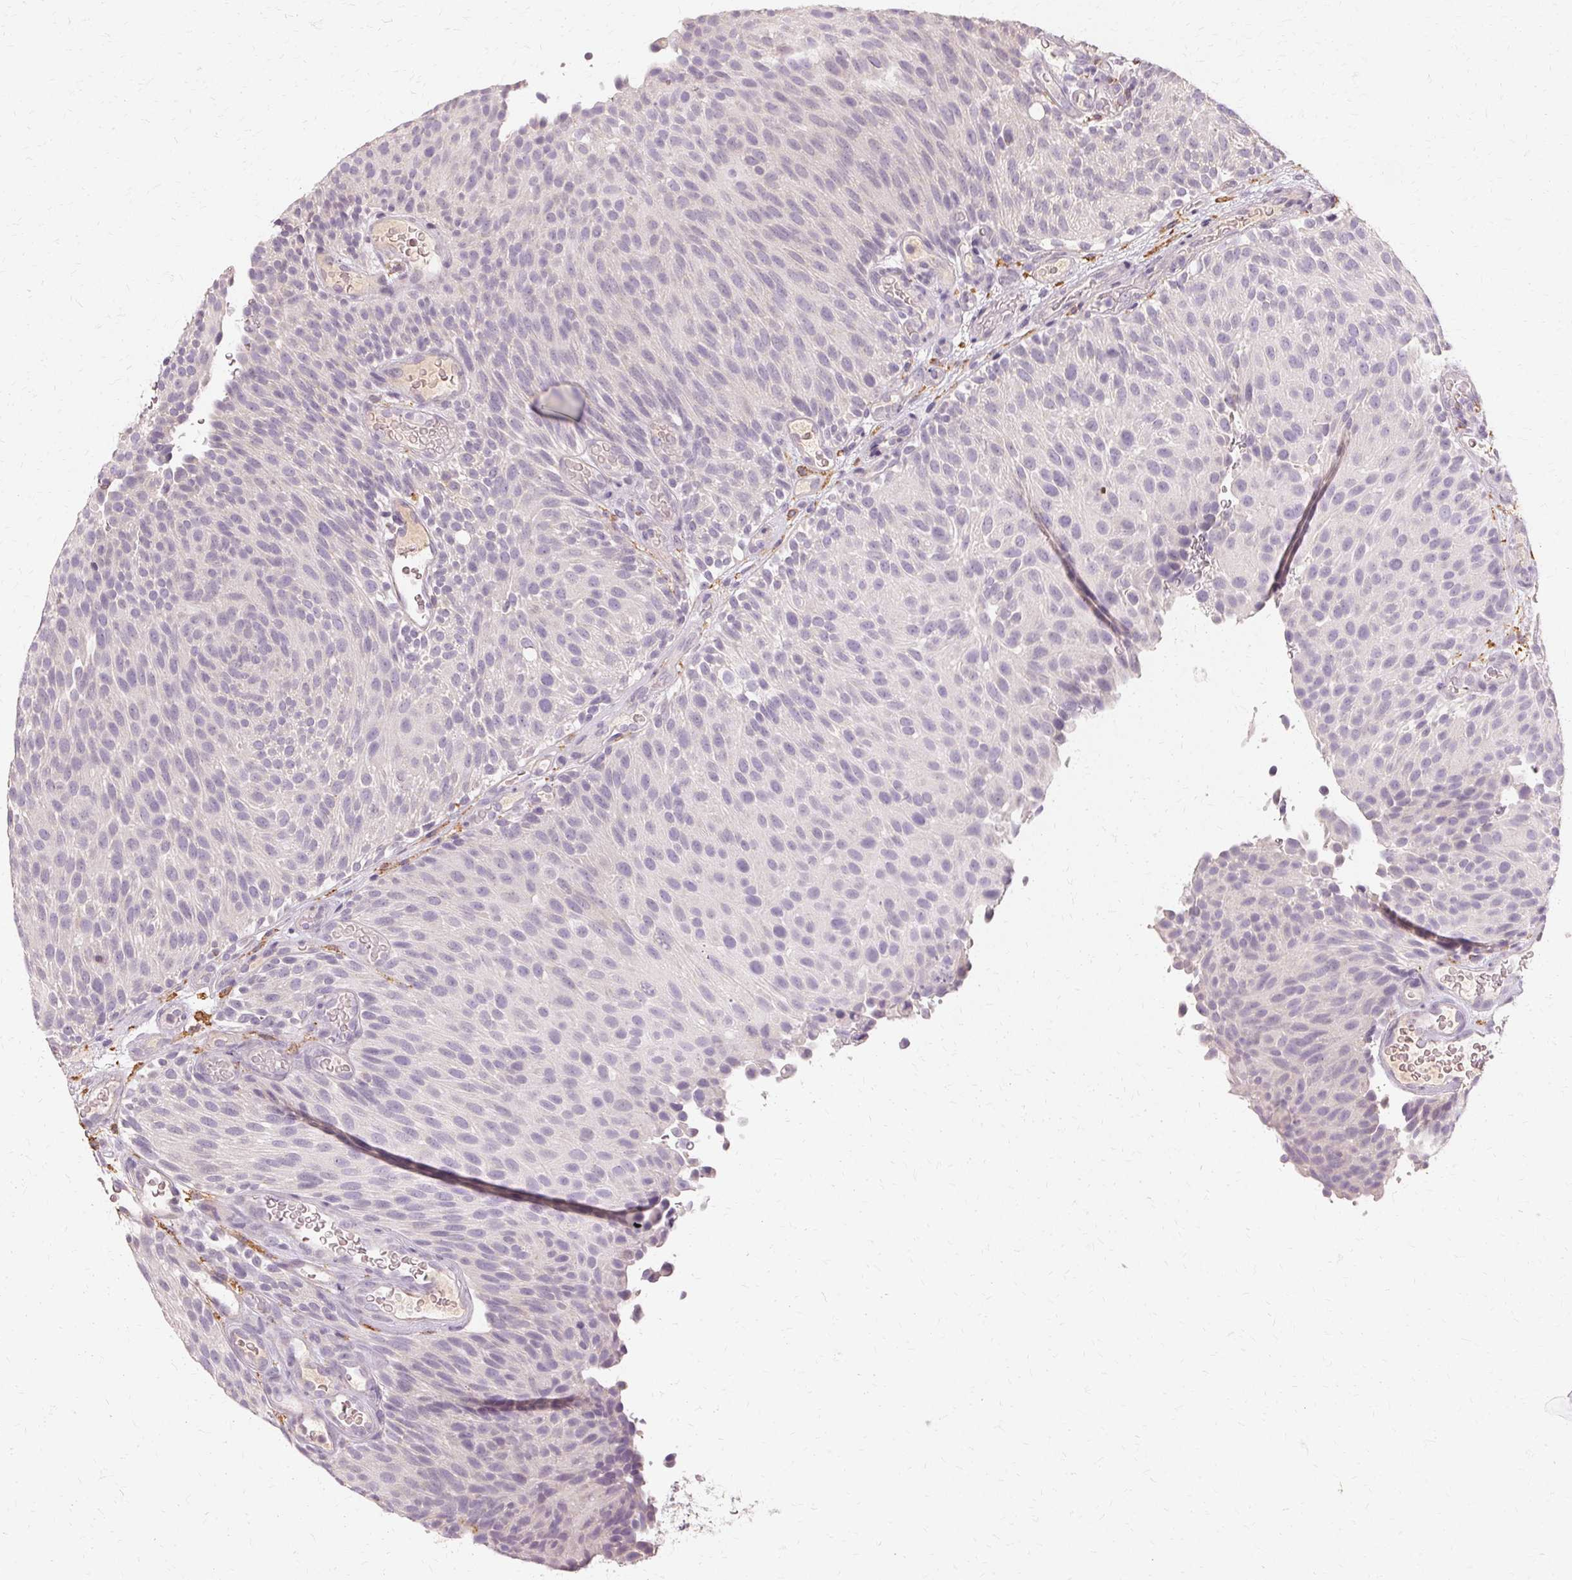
{"staining": {"intensity": "negative", "quantity": "none", "location": "none"}, "tissue": "urothelial cancer", "cell_type": "Tumor cells", "image_type": "cancer", "snomed": [{"axis": "morphology", "description": "Urothelial carcinoma, Low grade"}, {"axis": "topography", "description": "Urinary bladder"}], "caption": "This is a image of immunohistochemistry (IHC) staining of urothelial carcinoma (low-grade), which shows no expression in tumor cells.", "gene": "IFNGR1", "patient": {"sex": "male", "age": 78}}